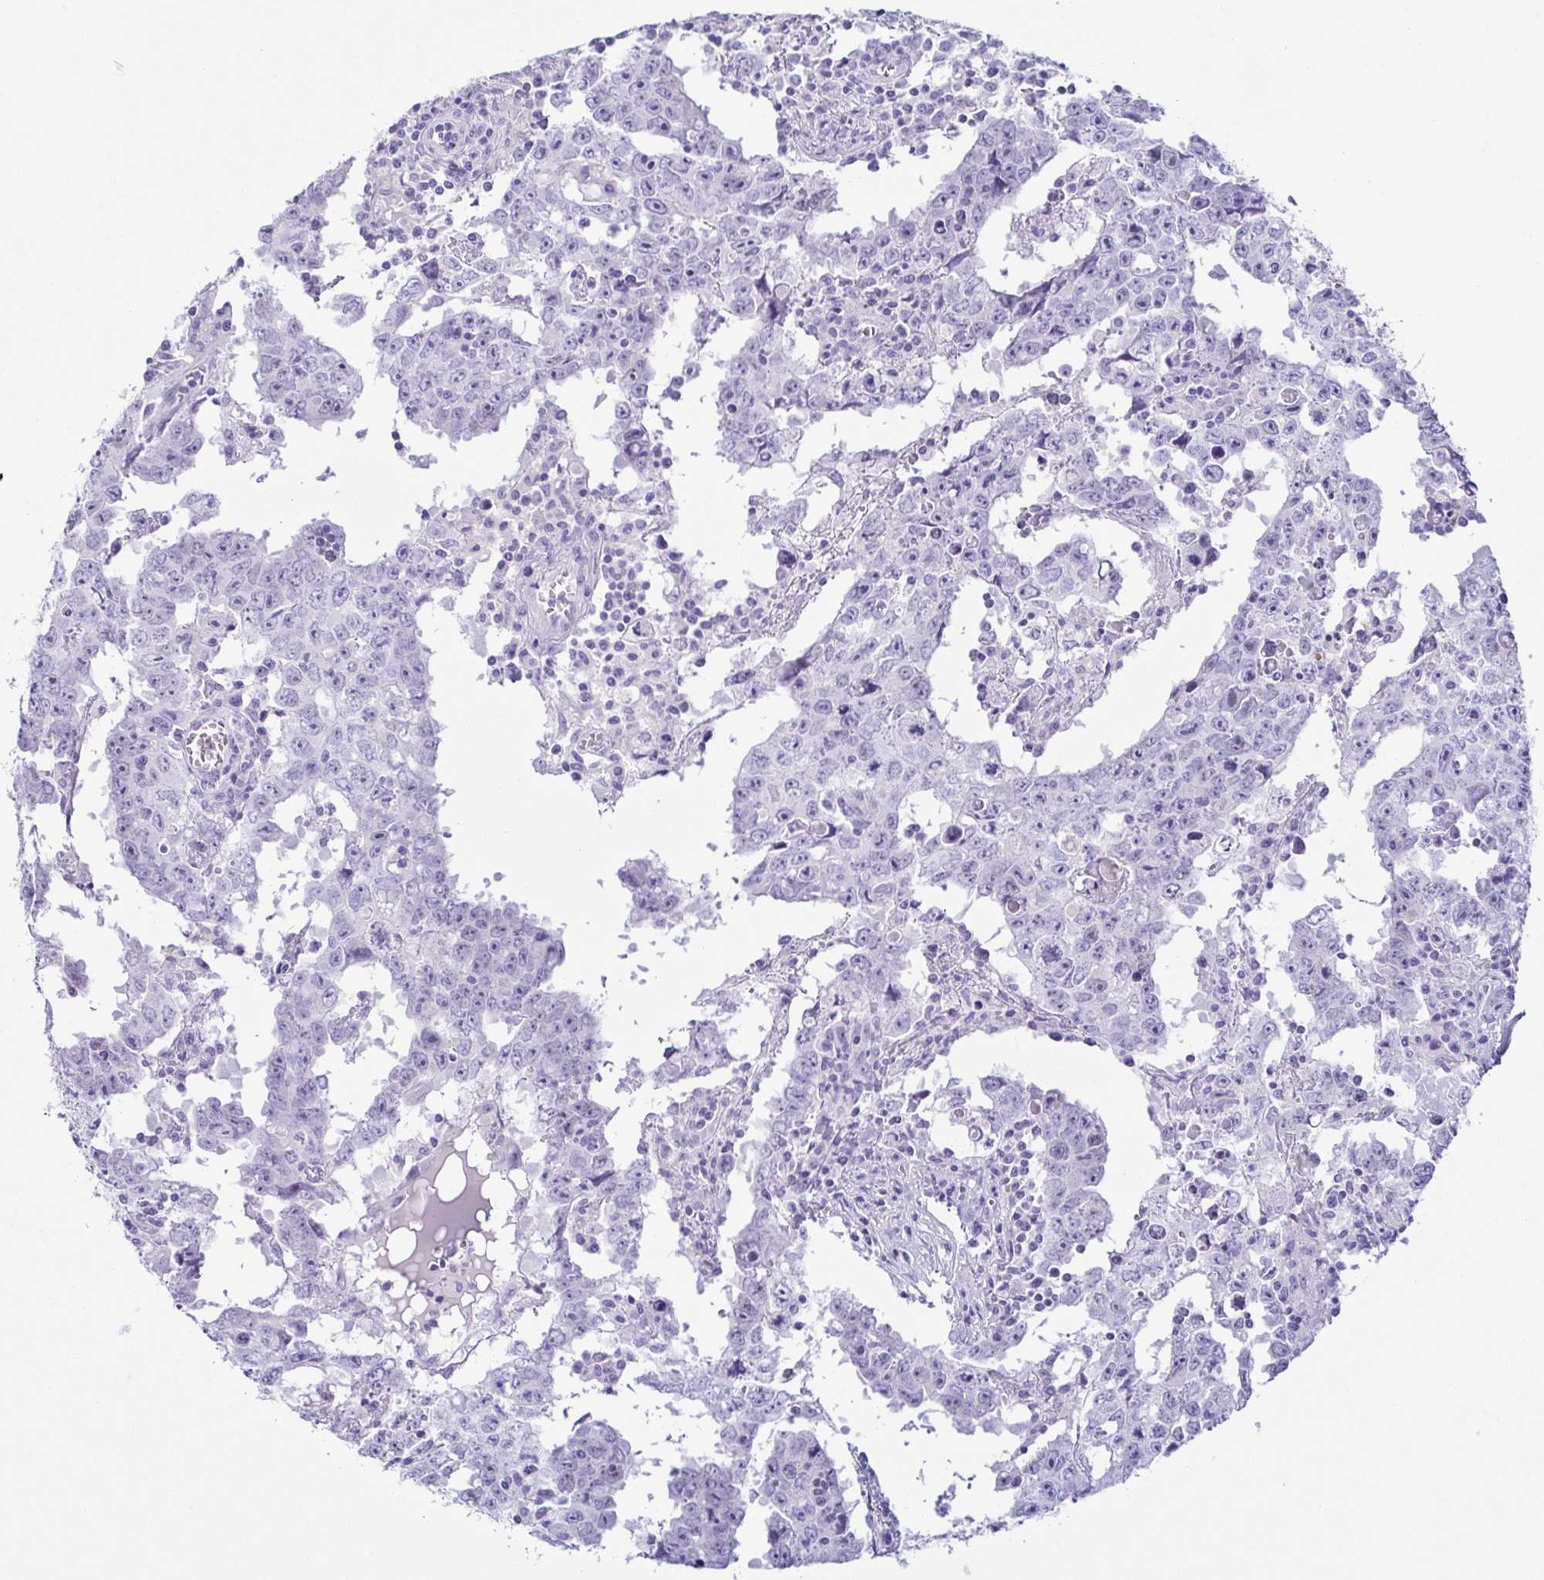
{"staining": {"intensity": "negative", "quantity": "none", "location": "none"}, "tissue": "testis cancer", "cell_type": "Tumor cells", "image_type": "cancer", "snomed": [{"axis": "morphology", "description": "Carcinoma, Embryonal, NOS"}, {"axis": "topography", "description": "Testis"}], "caption": "This micrograph is of testis cancer stained with IHC to label a protein in brown with the nuclei are counter-stained blue. There is no positivity in tumor cells.", "gene": "AZU1", "patient": {"sex": "male", "age": 22}}